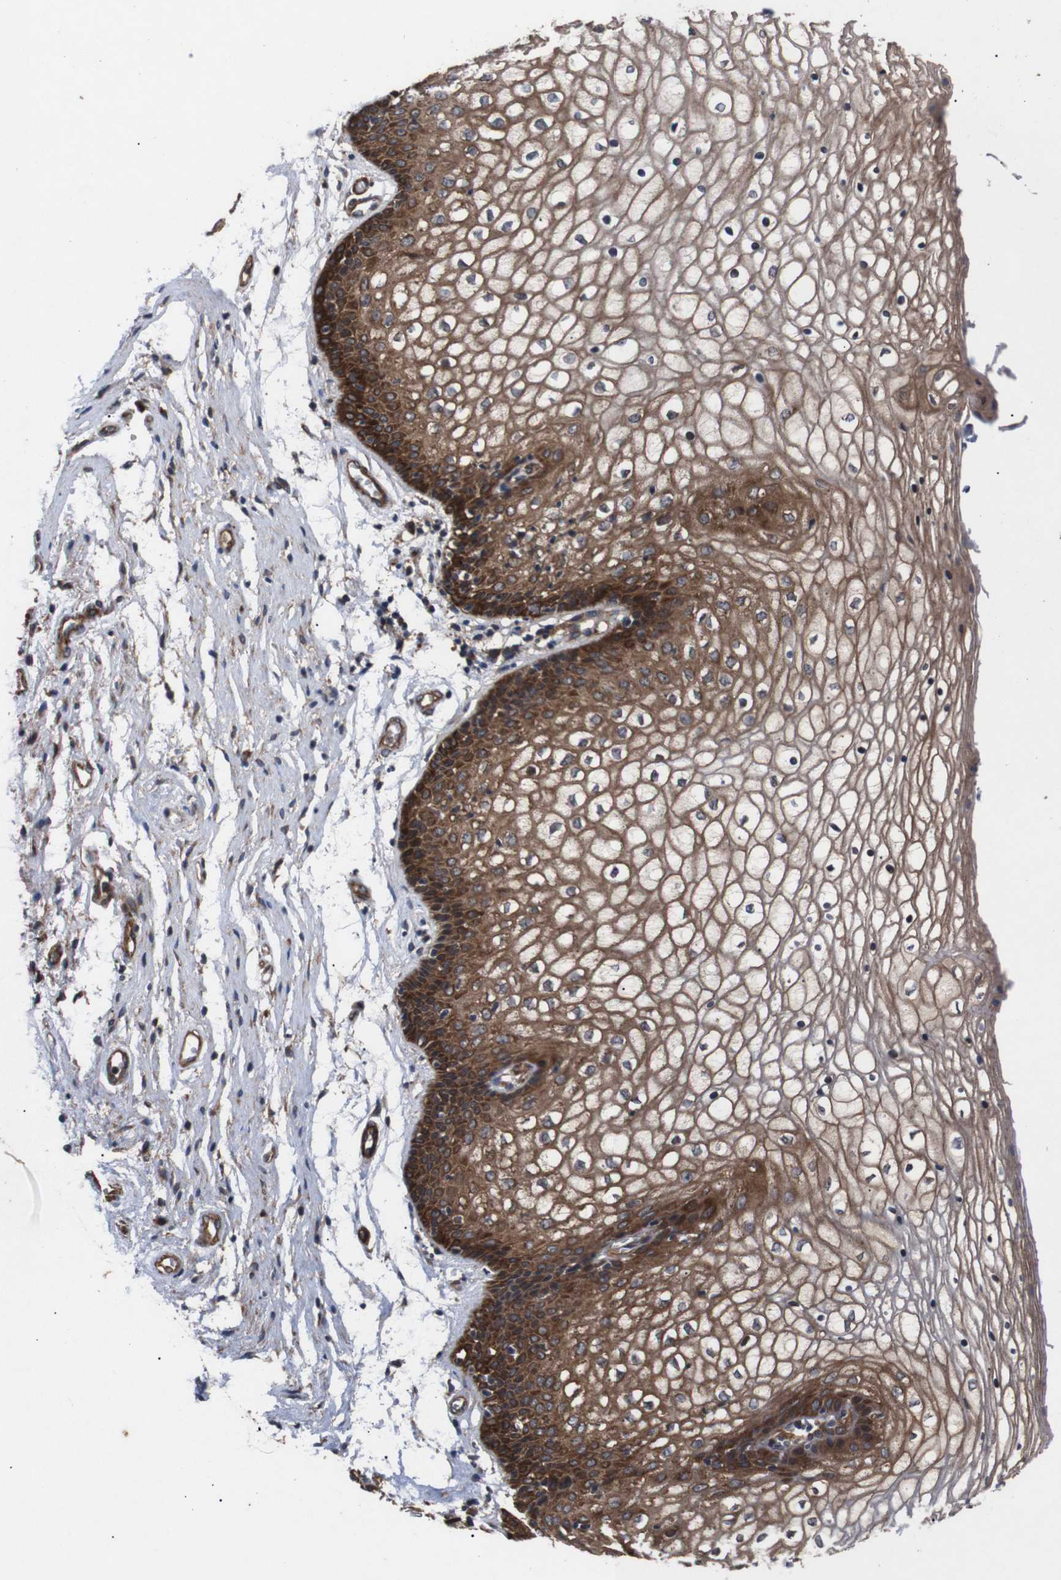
{"staining": {"intensity": "strong", "quantity": ">75%", "location": "cytoplasmic/membranous"}, "tissue": "vagina", "cell_type": "Squamous epithelial cells", "image_type": "normal", "snomed": [{"axis": "morphology", "description": "Normal tissue, NOS"}, {"axis": "topography", "description": "Vagina"}], "caption": "Immunohistochemical staining of normal vagina demonstrates high levels of strong cytoplasmic/membranous expression in approximately >75% of squamous epithelial cells.", "gene": "PAWR", "patient": {"sex": "female", "age": 34}}